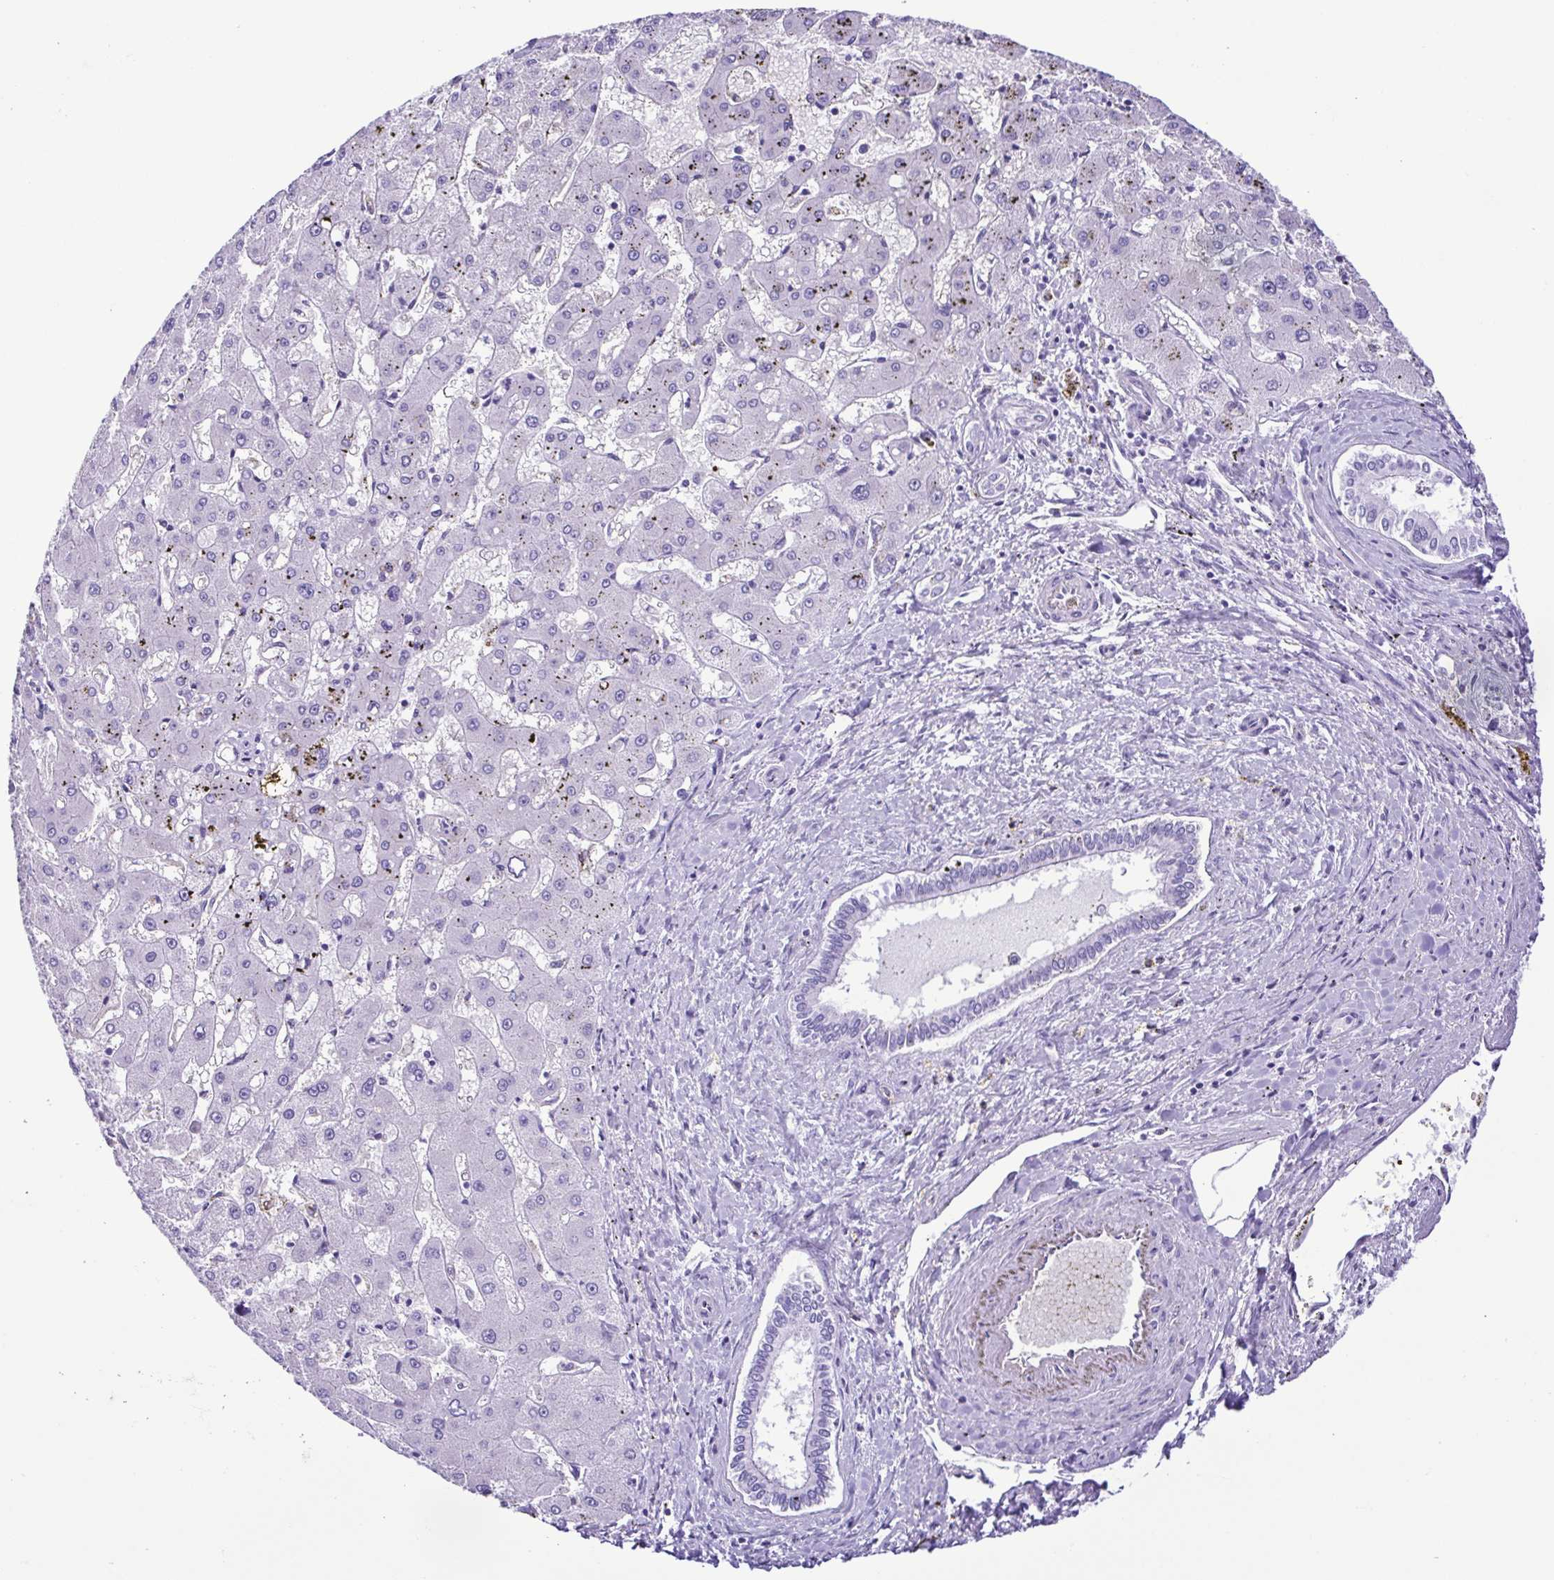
{"staining": {"intensity": "negative", "quantity": "none", "location": "none"}, "tissue": "liver cancer", "cell_type": "Tumor cells", "image_type": "cancer", "snomed": [{"axis": "morphology", "description": "Carcinoma, Hepatocellular, NOS"}, {"axis": "topography", "description": "Liver"}], "caption": "Liver hepatocellular carcinoma was stained to show a protein in brown. There is no significant staining in tumor cells.", "gene": "PAK3", "patient": {"sex": "male", "age": 67}}